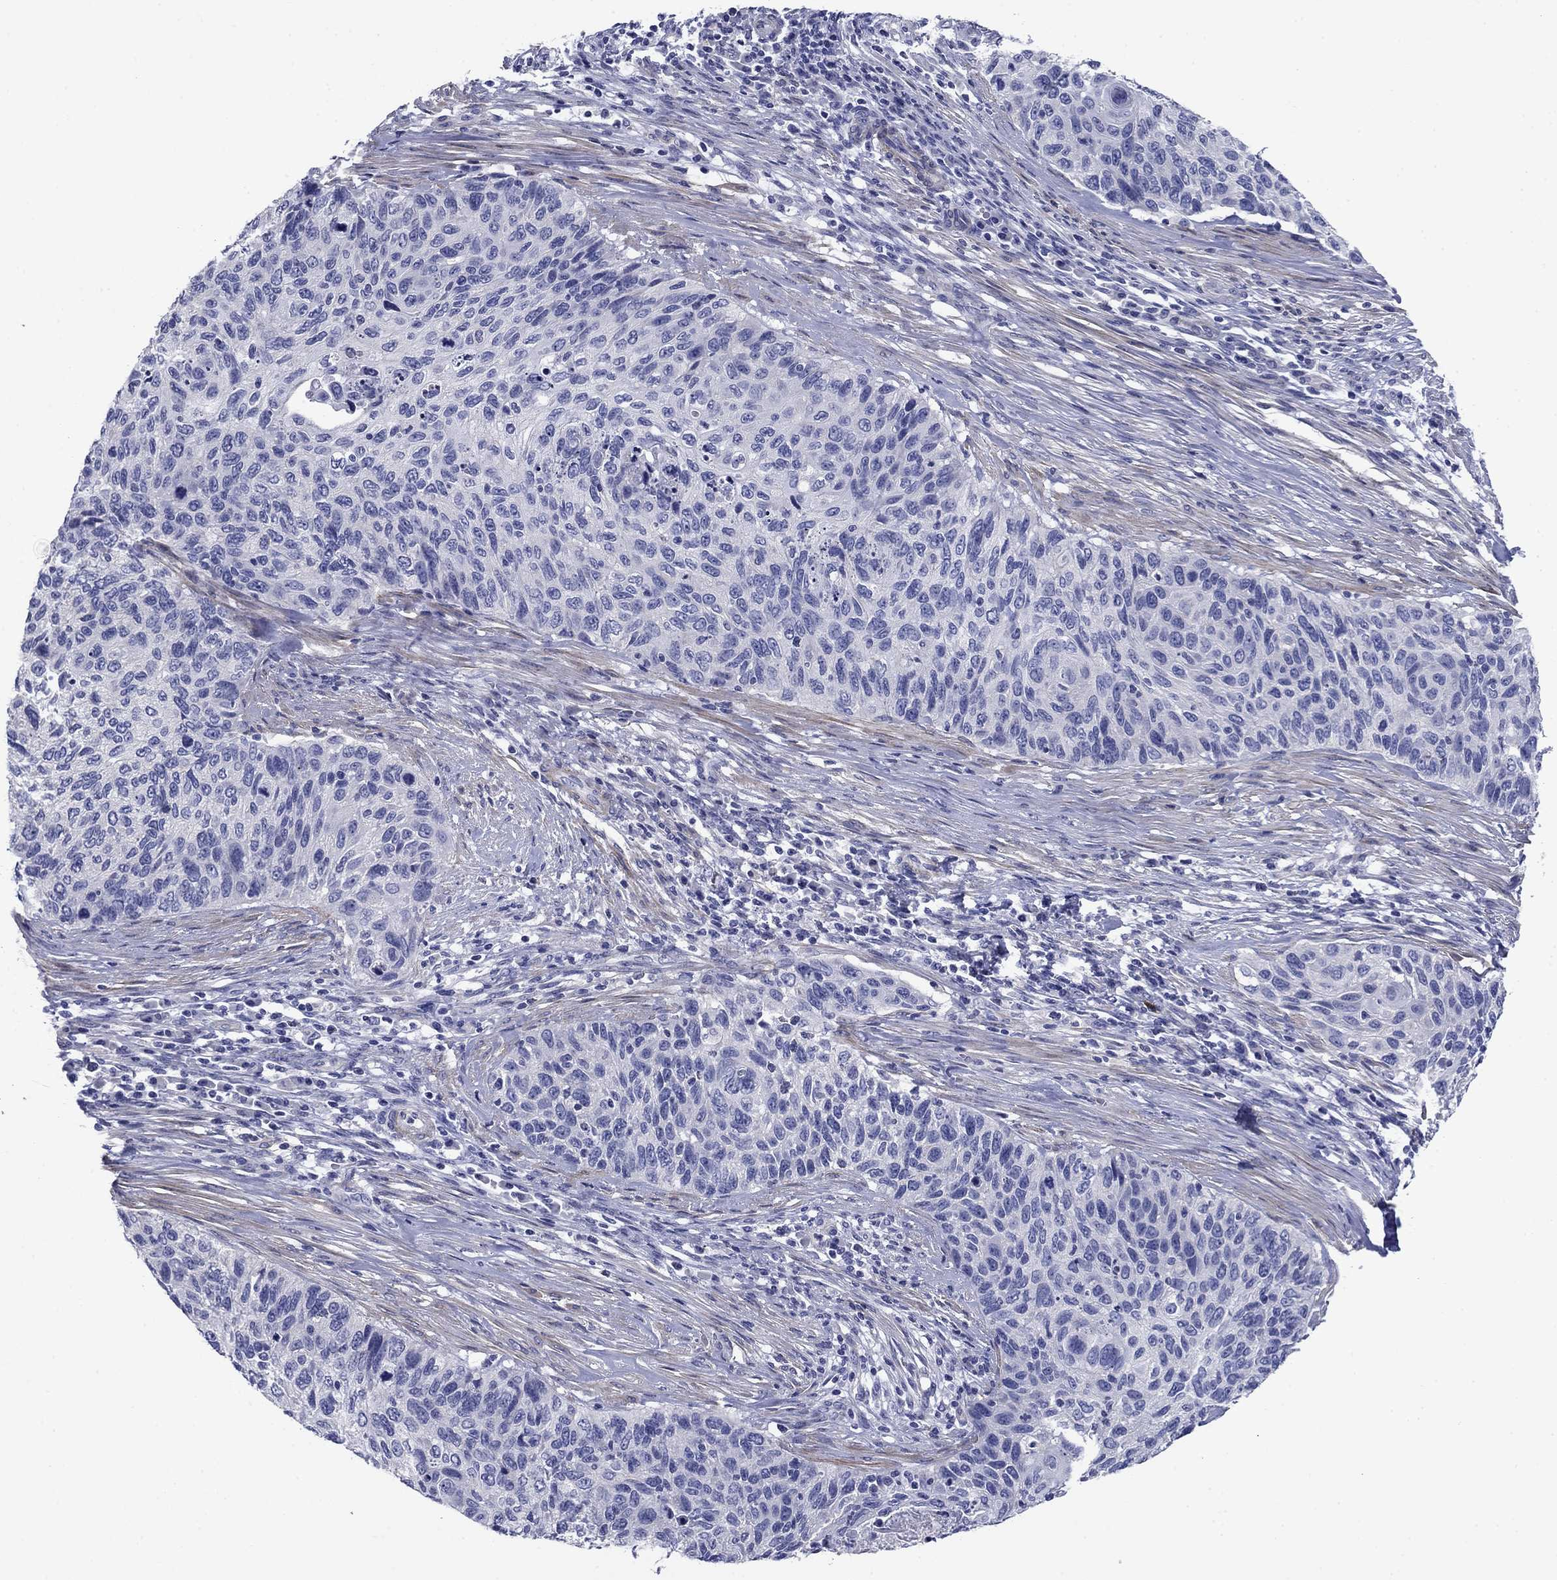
{"staining": {"intensity": "negative", "quantity": "none", "location": "none"}, "tissue": "cervical cancer", "cell_type": "Tumor cells", "image_type": "cancer", "snomed": [{"axis": "morphology", "description": "Squamous cell carcinoma, NOS"}, {"axis": "topography", "description": "Cervix"}], "caption": "Tumor cells are negative for protein expression in human cervical cancer. Brightfield microscopy of immunohistochemistry (IHC) stained with DAB (brown) and hematoxylin (blue), captured at high magnification.", "gene": "PRKCG", "patient": {"sex": "female", "age": 70}}